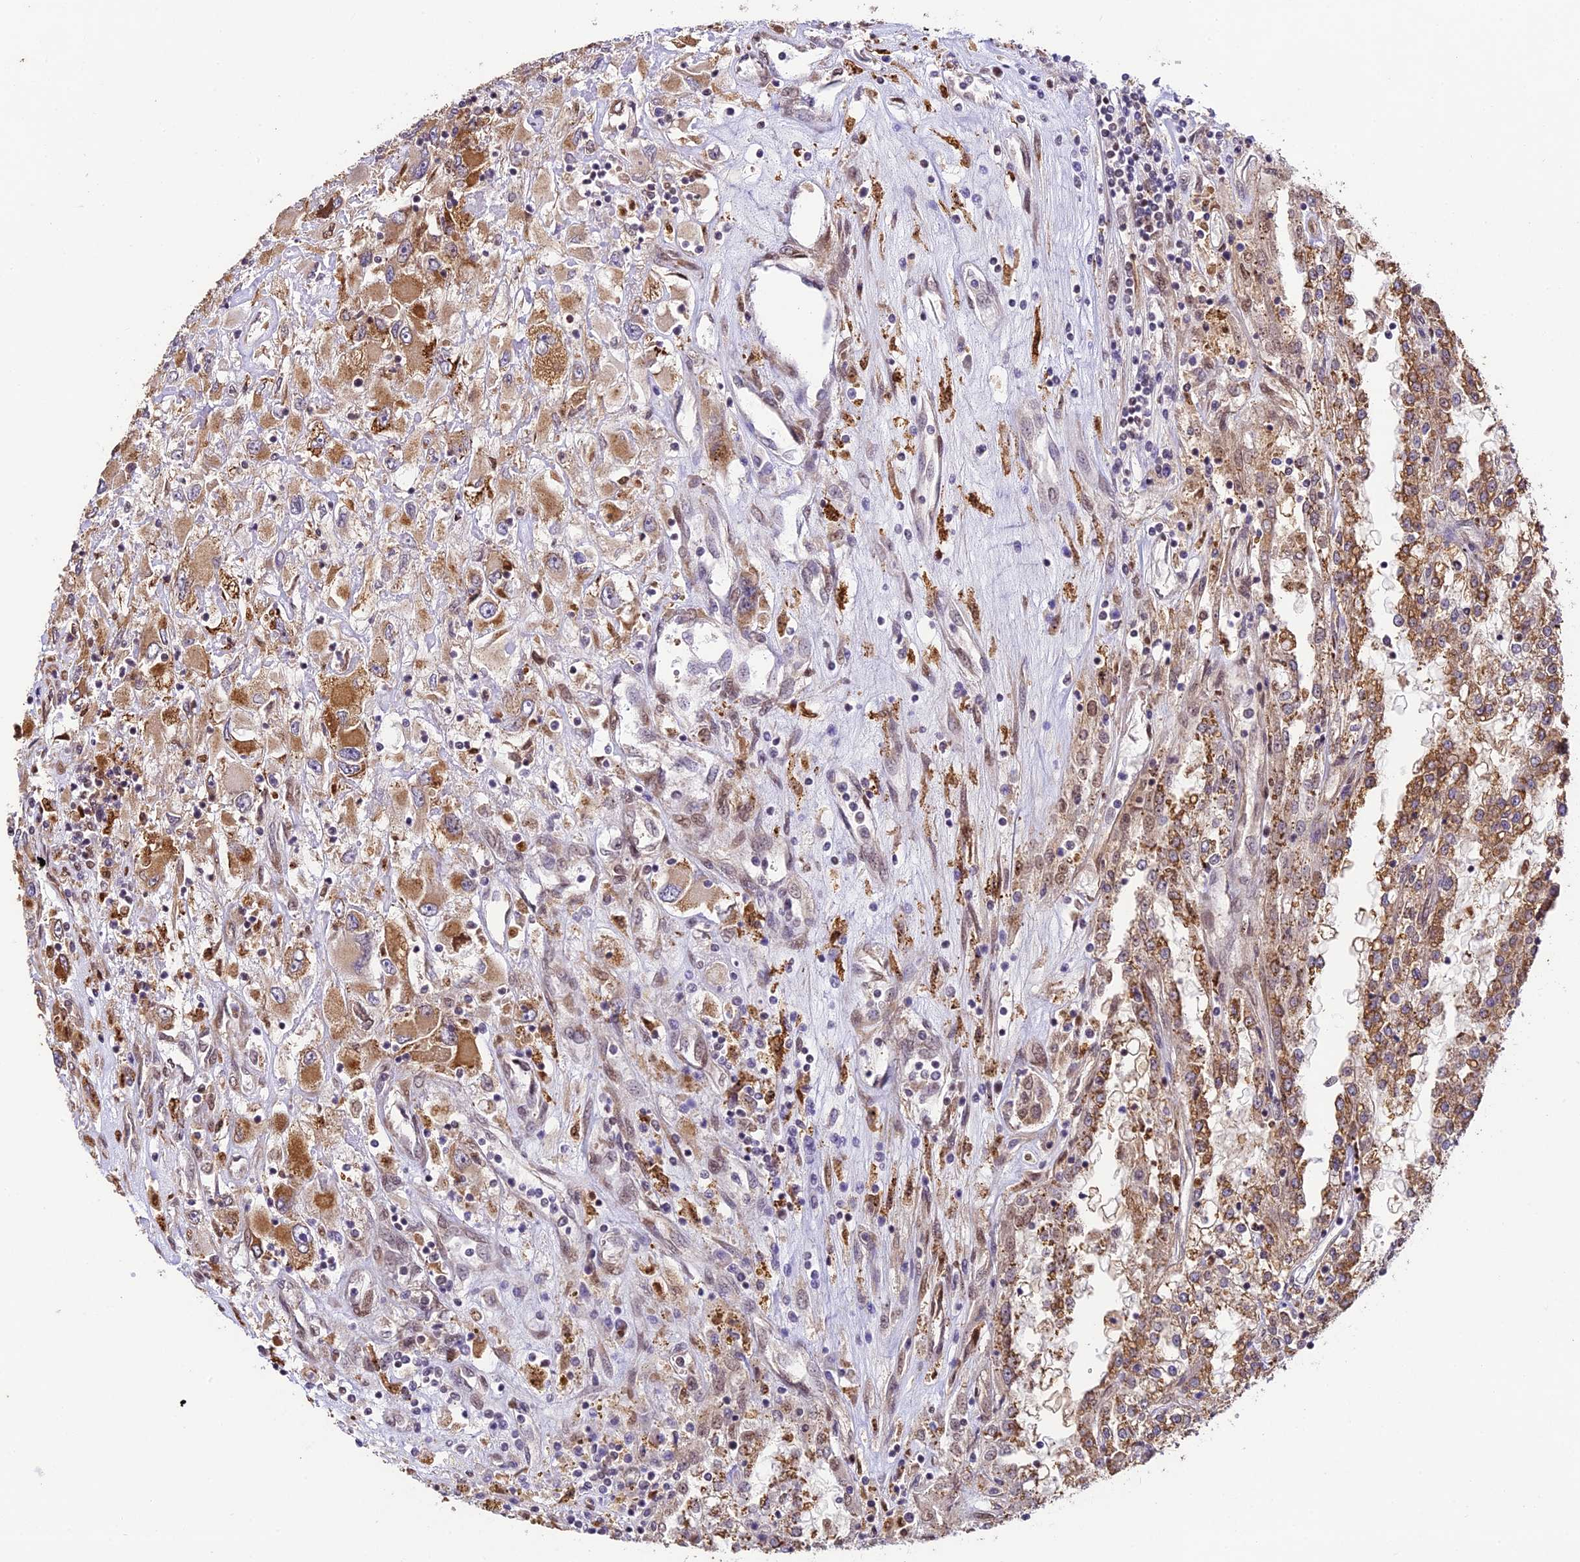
{"staining": {"intensity": "moderate", "quantity": ">75%", "location": "cytoplasmic/membranous"}, "tissue": "renal cancer", "cell_type": "Tumor cells", "image_type": "cancer", "snomed": [{"axis": "morphology", "description": "Adenocarcinoma, NOS"}, {"axis": "topography", "description": "Kidney"}], "caption": "Renal cancer was stained to show a protein in brown. There is medium levels of moderate cytoplasmic/membranous staining in approximately >75% of tumor cells. (DAB IHC with brightfield microscopy, high magnification).", "gene": "TRIM22", "patient": {"sex": "female", "age": 52}}